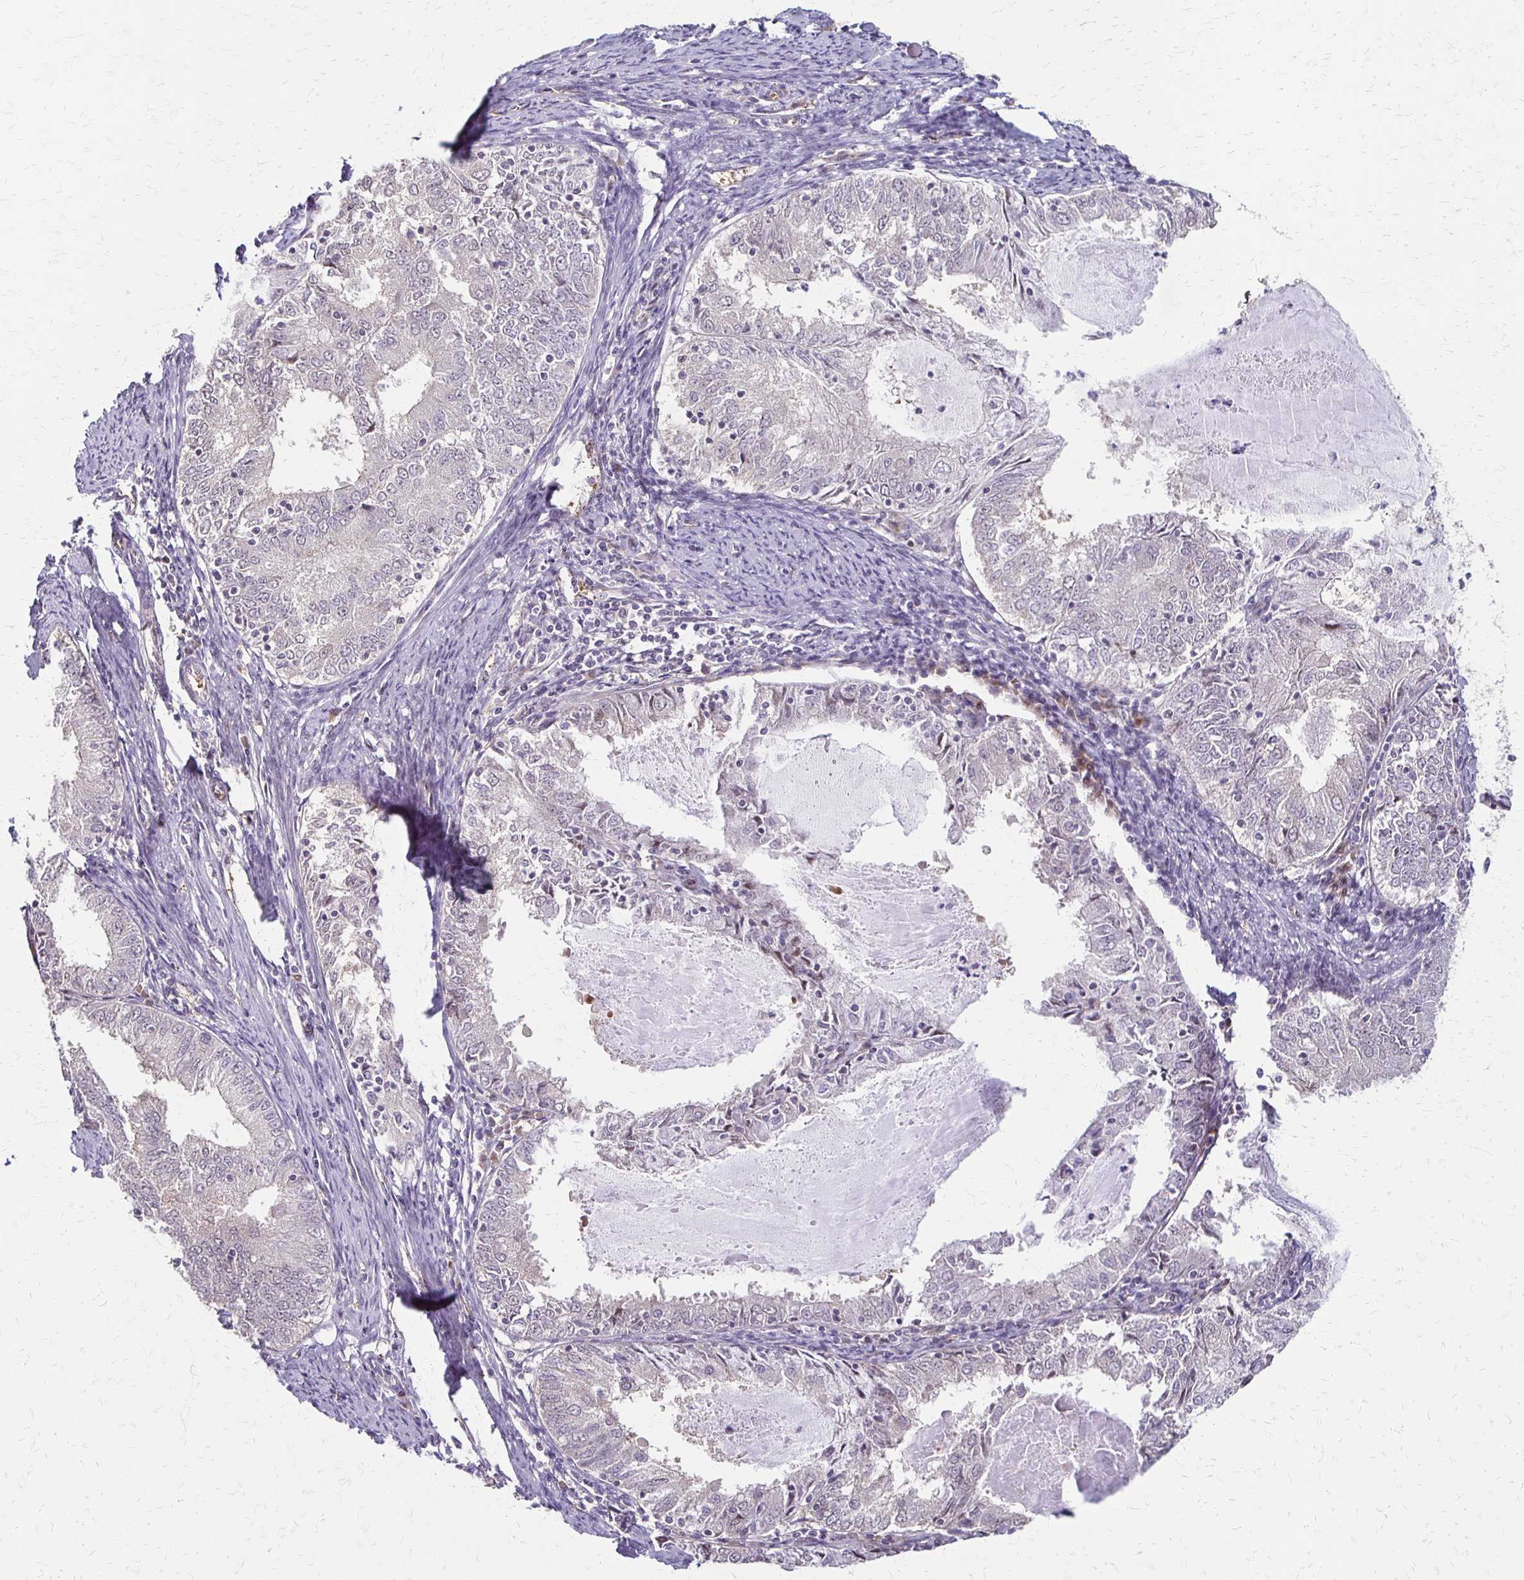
{"staining": {"intensity": "negative", "quantity": "none", "location": "none"}, "tissue": "endometrial cancer", "cell_type": "Tumor cells", "image_type": "cancer", "snomed": [{"axis": "morphology", "description": "Adenocarcinoma, NOS"}, {"axis": "topography", "description": "Endometrium"}], "caption": "DAB (3,3'-diaminobenzidine) immunohistochemical staining of human endometrial cancer exhibits no significant positivity in tumor cells. (DAB IHC visualized using brightfield microscopy, high magnification).", "gene": "CFL2", "patient": {"sex": "female", "age": 57}}